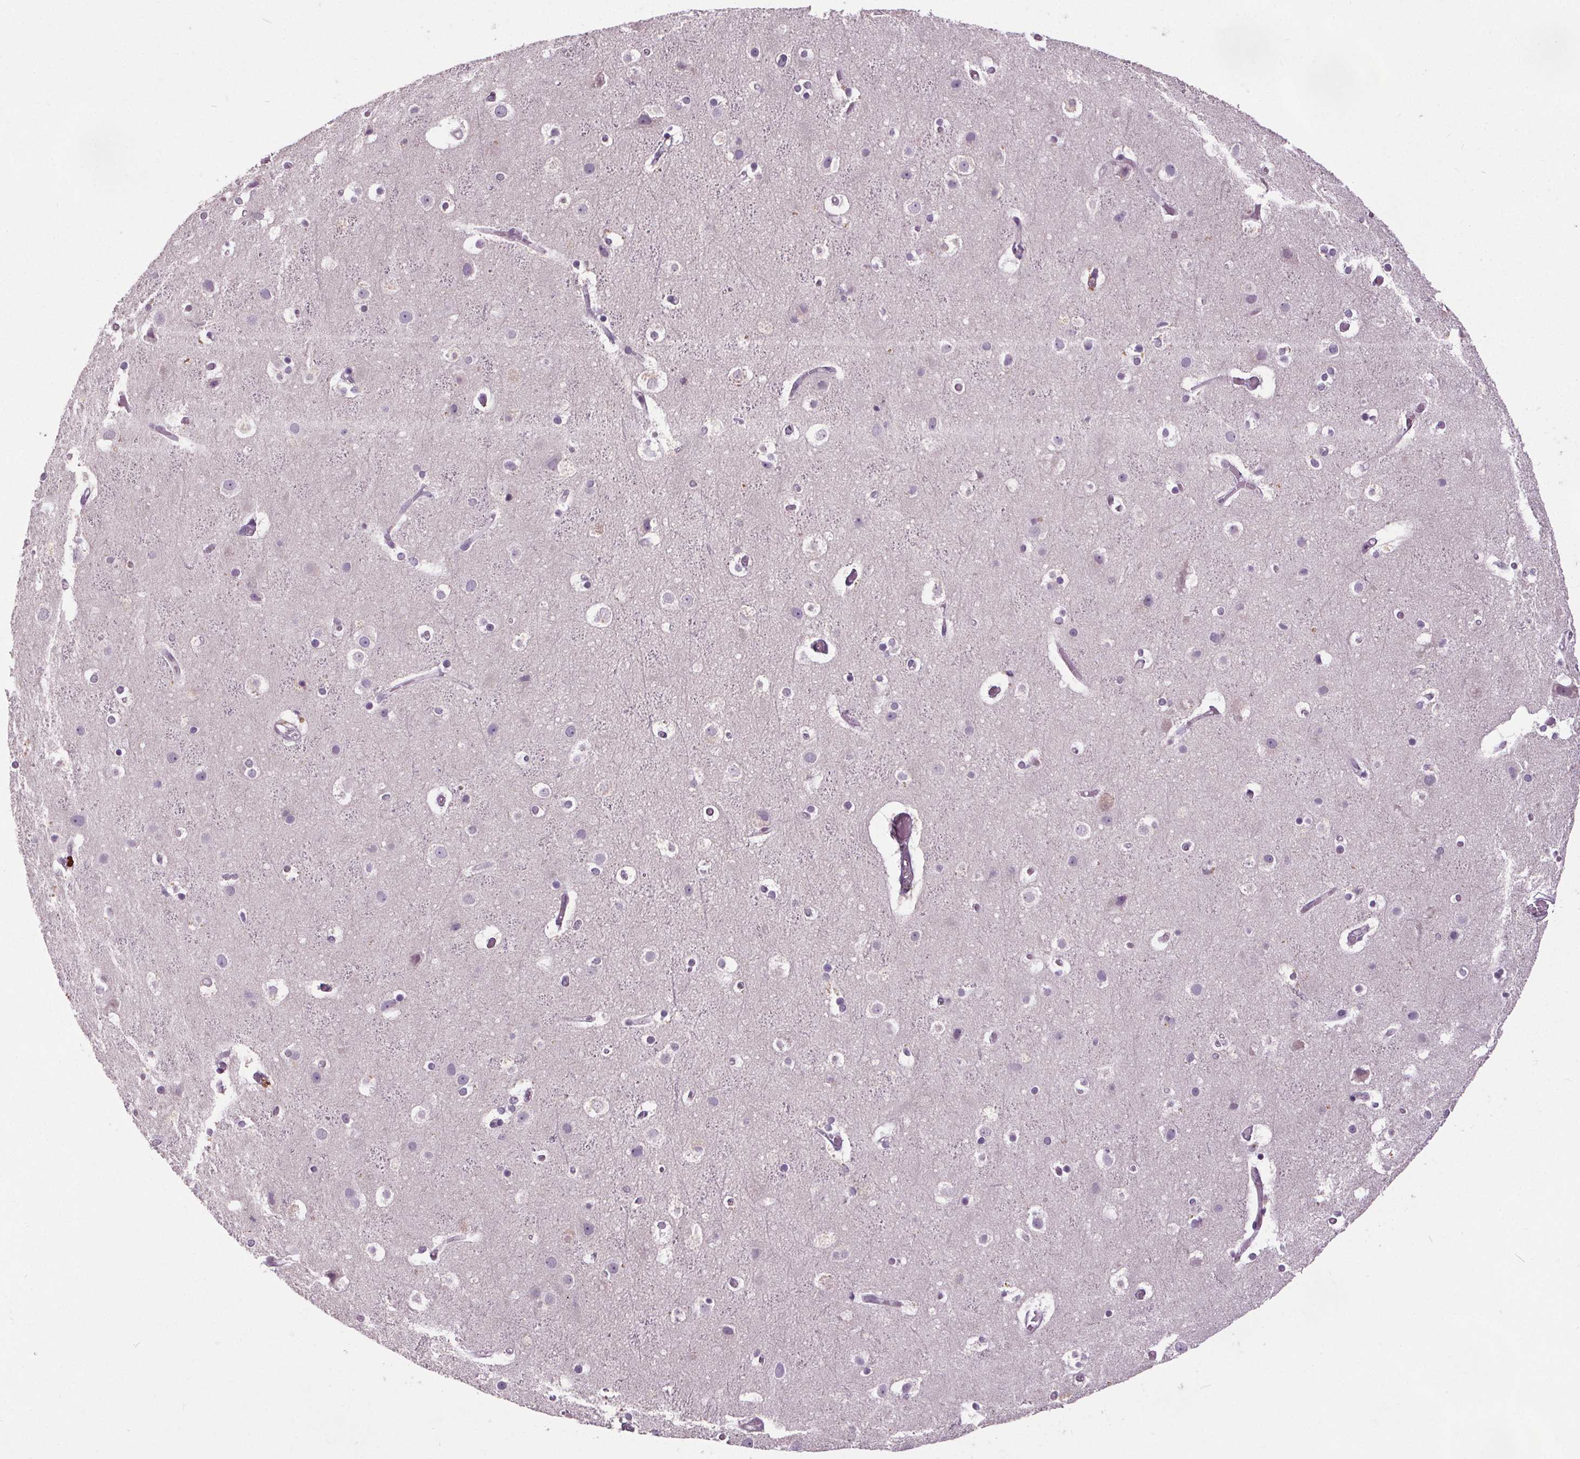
{"staining": {"intensity": "negative", "quantity": "none", "location": "none"}, "tissue": "cerebral cortex", "cell_type": "Endothelial cells", "image_type": "normal", "snomed": [{"axis": "morphology", "description": "Normal tissue, NOS"}, {"axis": "topography", "description": "Cerebral cortex"}], "caption": "Endothelial cells show no significant expression in unremarkable cerebral cortex. (Immunohistochemistry, brightfield microscopy, high magnification).", "gene": "SLC2A9", "patient": {"sex": "female", "age": 52}}